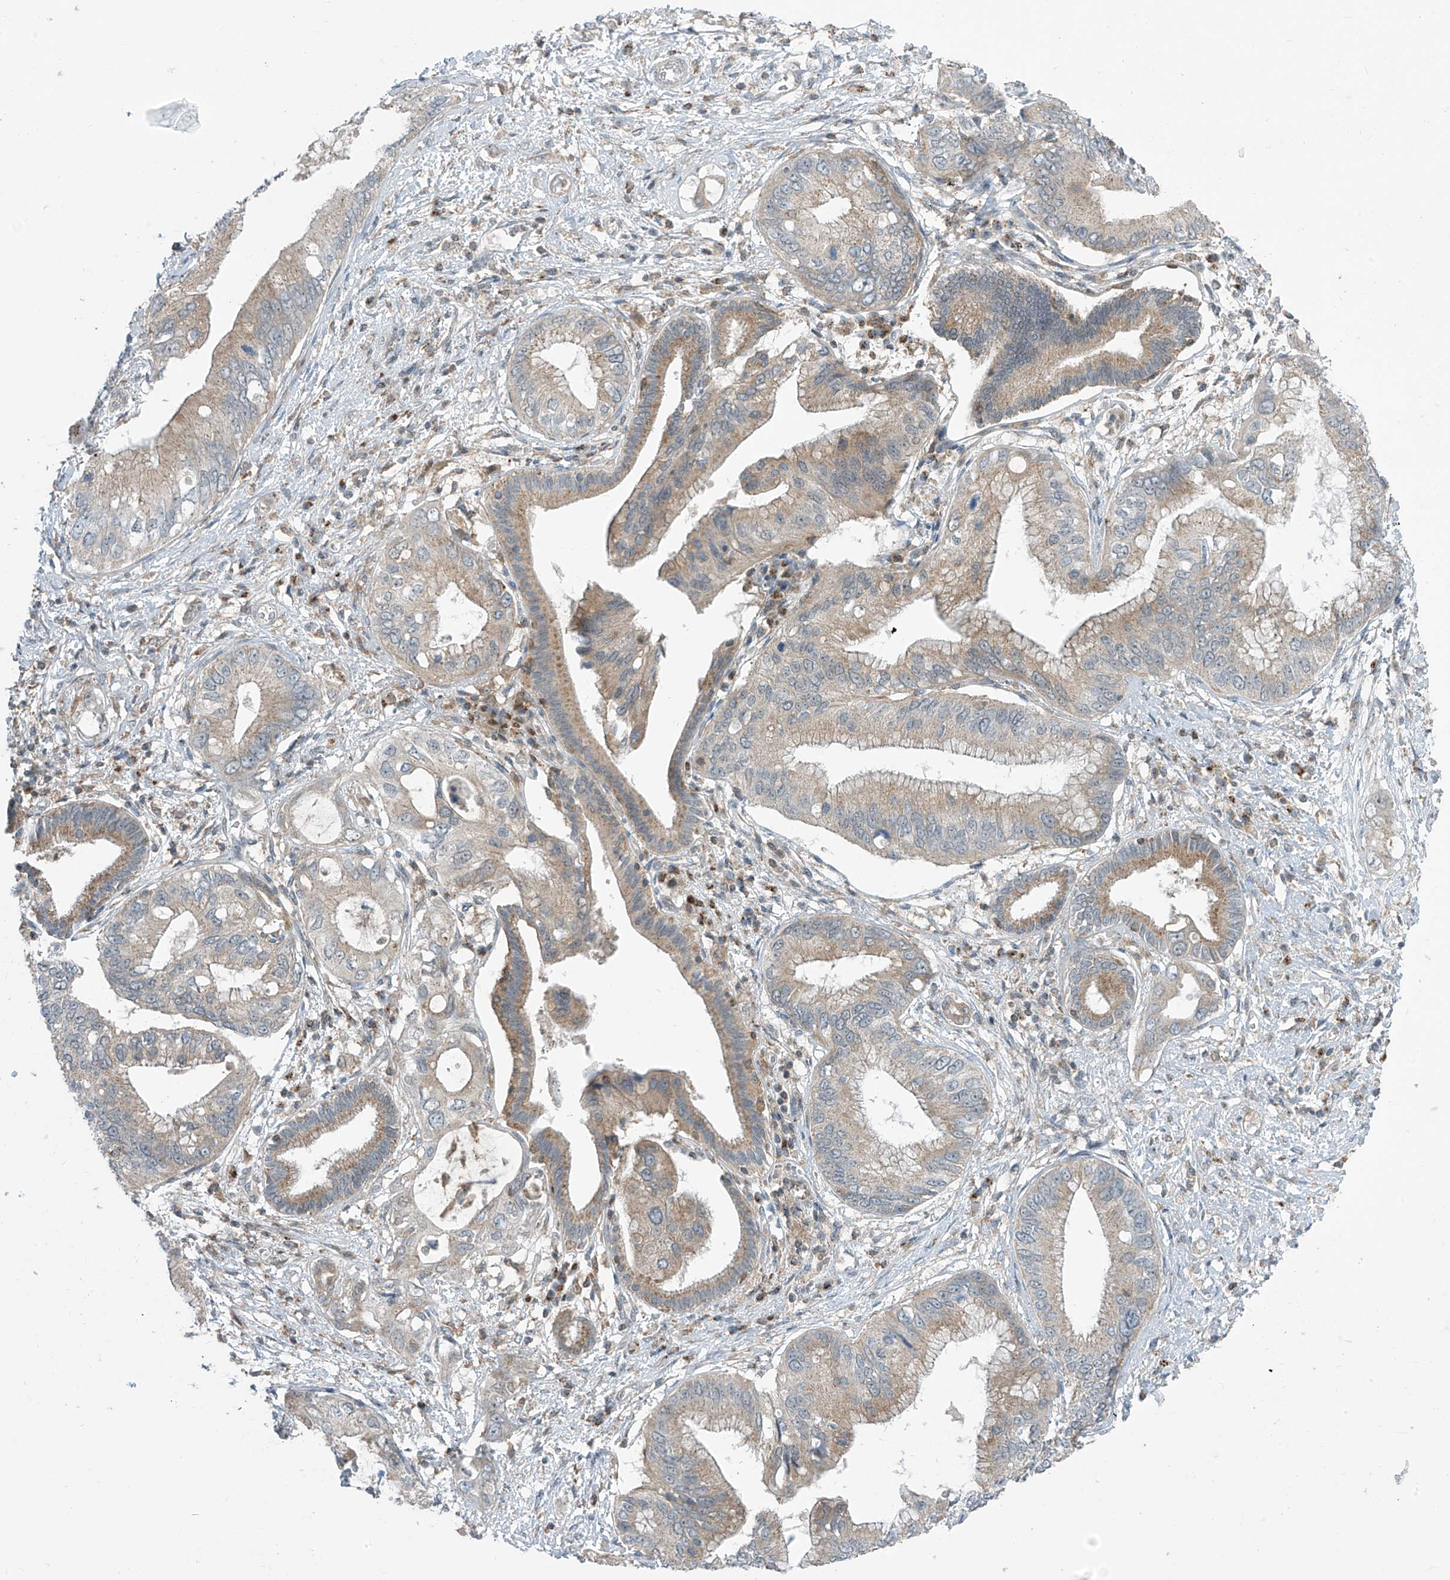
{"staining": {"intensity": "weak", "quantity": ">75%", "location": "cytoplasmic/membranous"}, "tissue": "pancreatic cancer", "cell_type": "Tumor cells", "image_type": "cancer", "snomed": [{"axis": "morphology", "description": "Inflammation, NOS"}, {"axis": "morphology", "description": "Adenocarcinoma, NOS"}, {"axis": "topography", "description": "Pancreas"}], "caption": "Immunohistochemistry (IHC) of human pancreatic cancer (adenocarcinoma) exhibits low levels of weak cytoplasmic/membranous staining in about >75% of tumor cells. The staining was performed using DAB, with brown indicating positive protein expression. Nuclei are stained blue with hematoxylin.", "gene": "PARVG", "patient": {"sex": "female", "age": 56}}